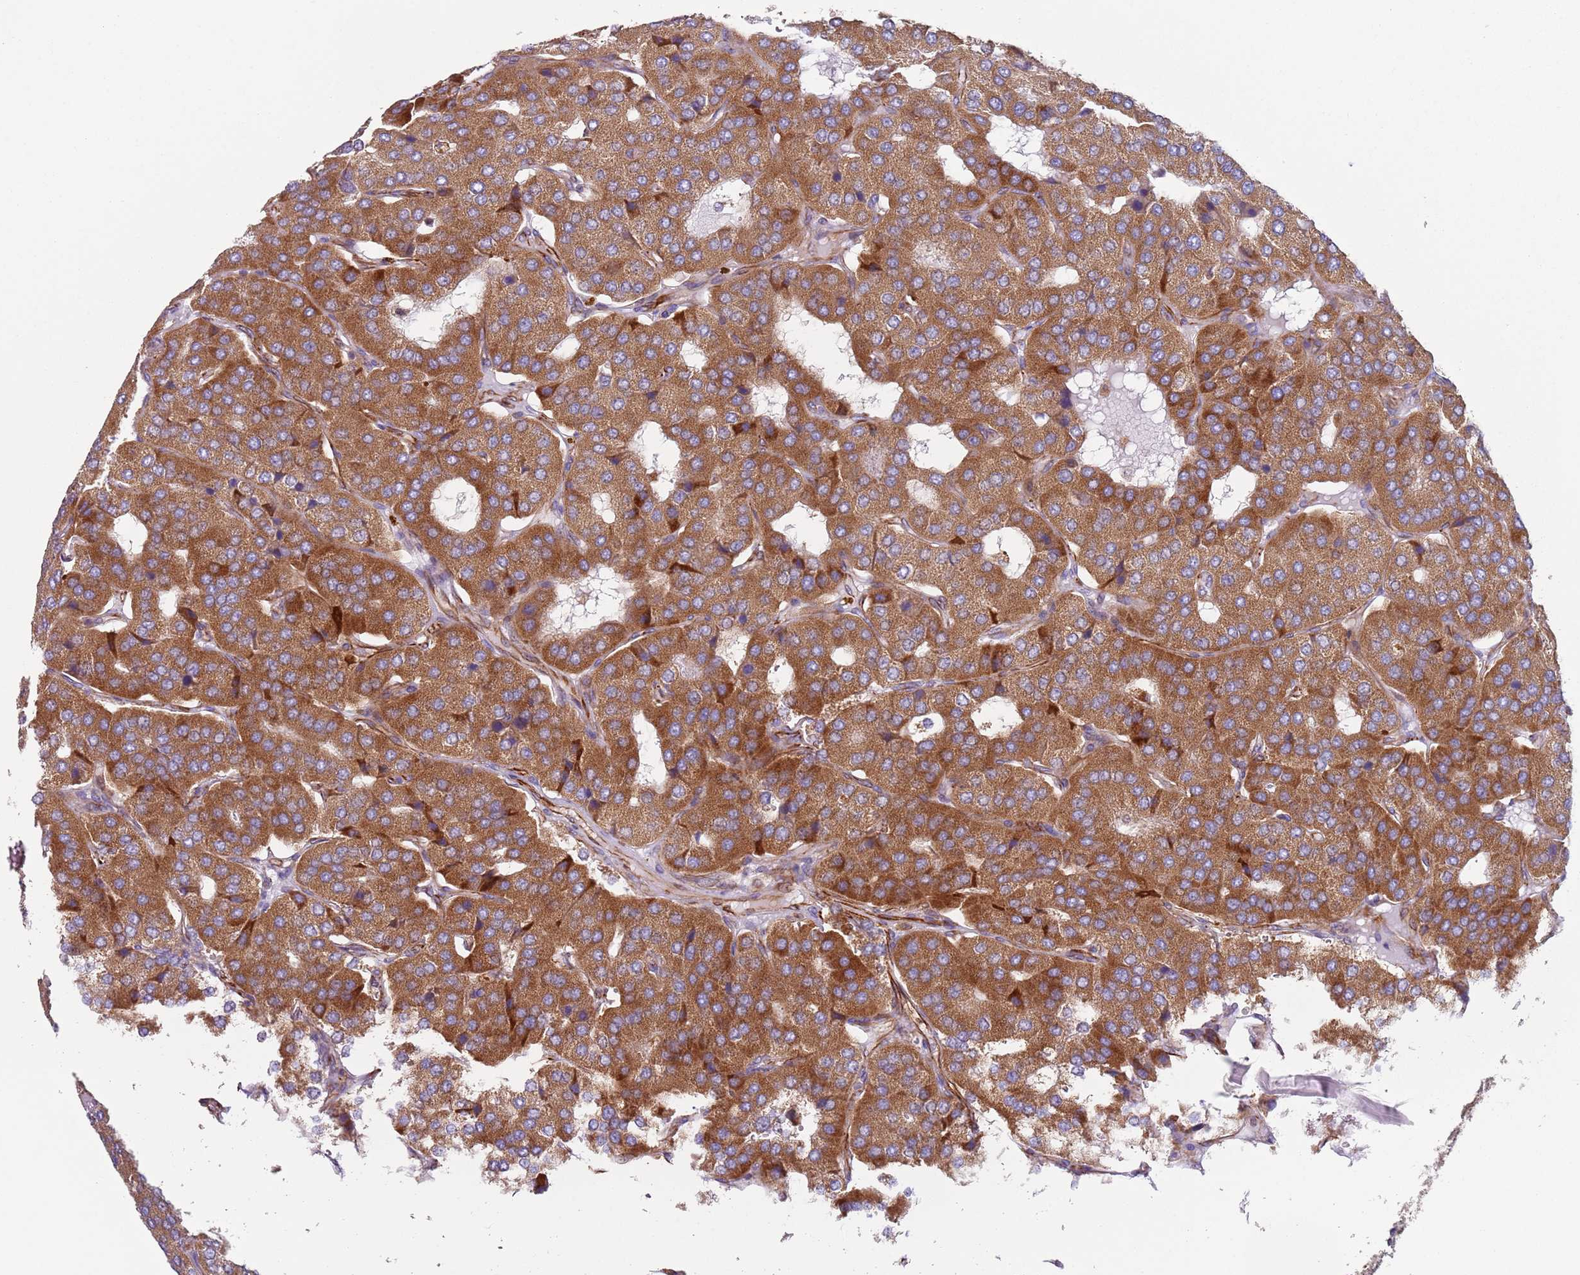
{"staining": {"intensity": "strong", "quantity": ">75%", "location": "cytoplasmic/membranous"}, "tissue": "parathyroid gland", "cell_type": "Glandular cells", "image_type": "normal", "snomed": [{"axis": "morphology", "description": "Normal tissue, NOS"}, {"axis": "morphology", "description": "Adenoma, NOS"}, {"axis": "topography", "description": "Parathyroid gland"}], "caption": "Protein staining of unremarkable parathyroid gland demonstrates strong cytoplasmic/membranous expression in approximately >75% of glandular cells.", "gene": "SNAPIN", "patient": {"sex": "female", "age": 86}}